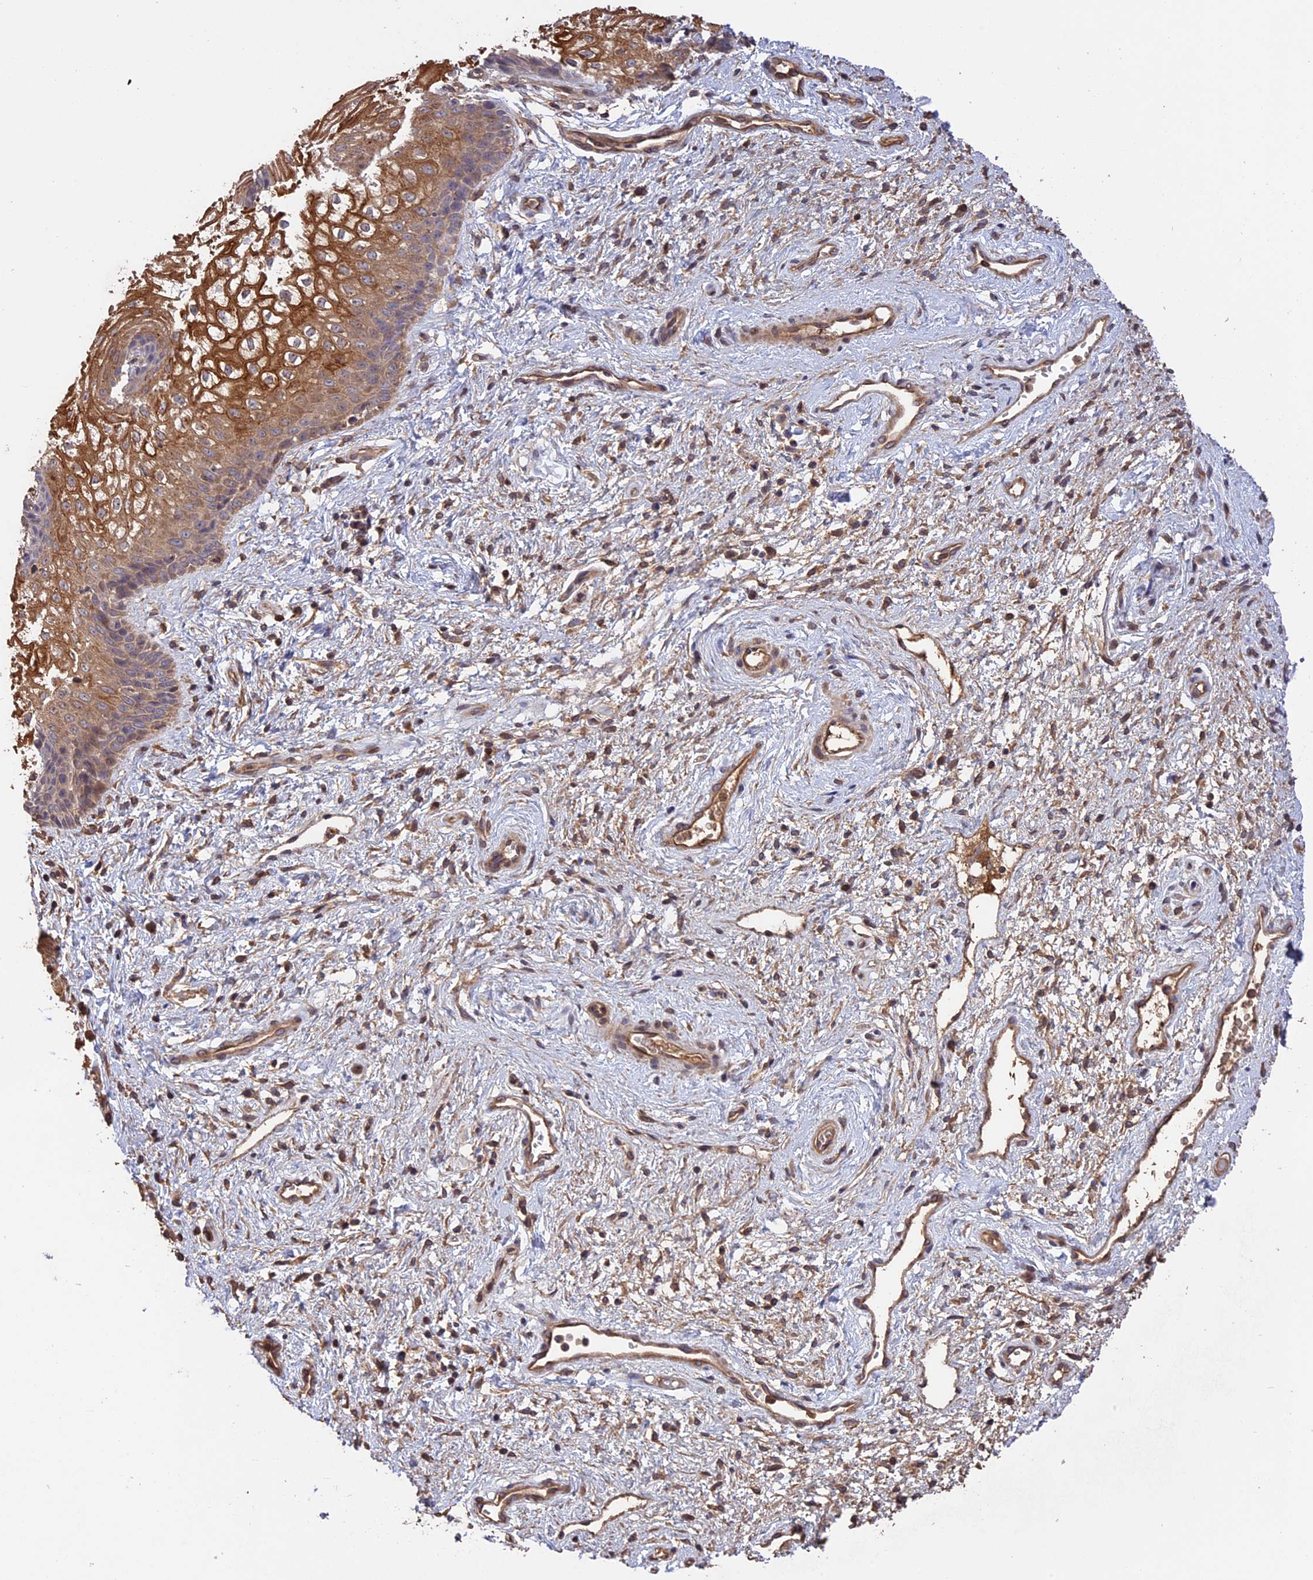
{"staining": {"intensity": "strong", "quantity": "25%-75%", "location": "cytoplasmic/membranous"}, "tissue": "vagina", "cell_type": "Squamous epithelial cells", "image_type": "normal", "snomed": [{"axis": "morphology", "description": "Normal tissue, NOS"}, {"axis": "topography", "description": "Vagina"}], "caption": "Immunohistochemistry (DAB (3,3'-diaminobenzidine)) staining of unremarkable vagina displays strong cytoplasmic/membranous protein positivity in about 25%-75% of squamous epithelial cells.", "gene": "RASAL1", "patient": {"sex": "female", "age": 34}}